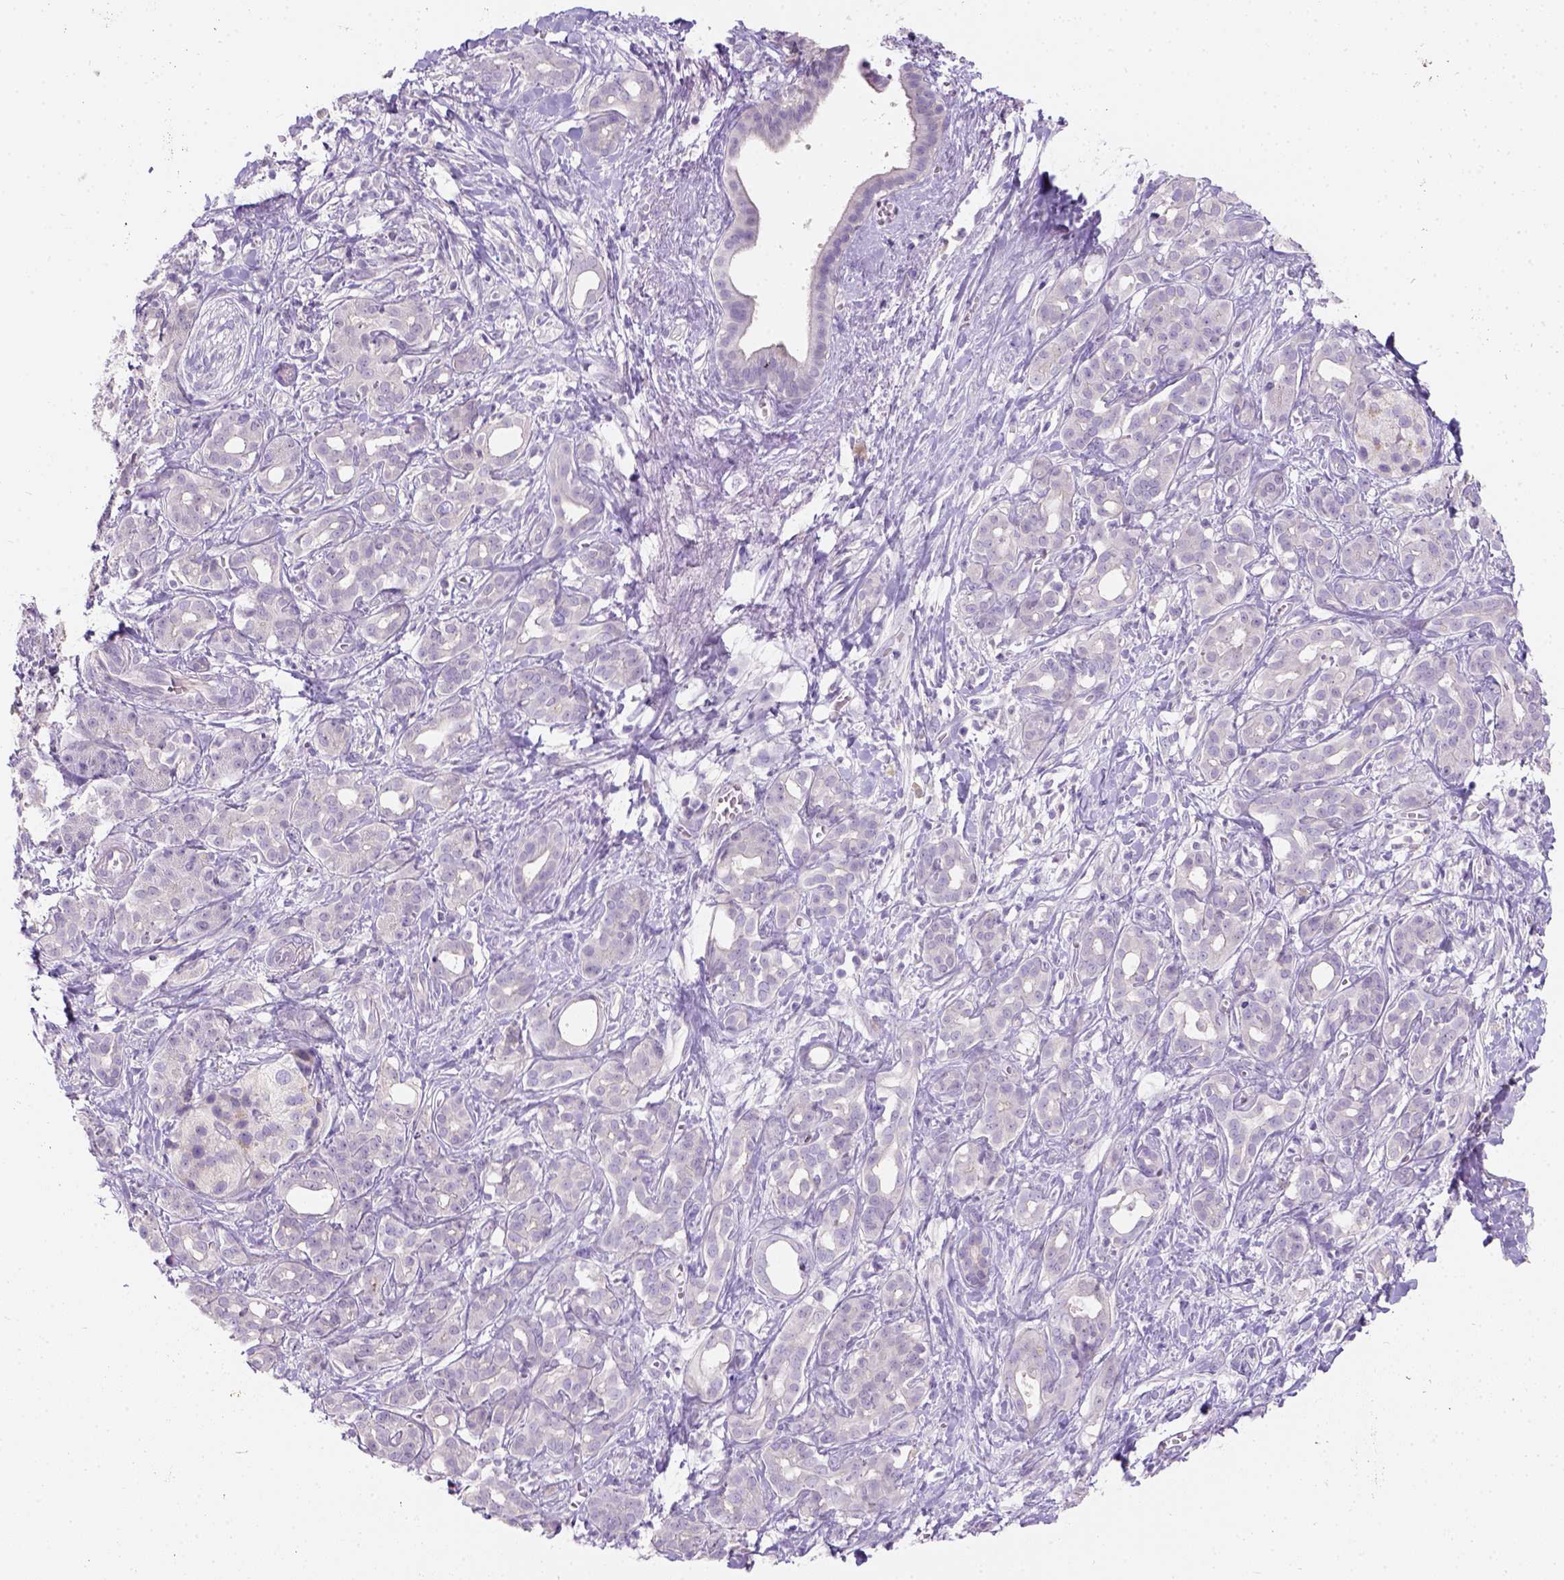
{"staining": {"intensity": "negative", "quantity": "none", "location": "none"}, "tissue": "pancreatic cancer", "cell_type": "Tumor cells", "image_type": "cancer", "snomed": [{"axis": "morphology", "description": "Adenocarcinoma, NOS"}, {"axis": "topography", "description": "Pancreas"}], "caption": "Pancreatic cancer (adenocarcinoma) stained for a protein using immunohistochemistry (IHC) reveals no staining tumor cells.", "gene": "C20orf144", "patient": {"sex": "male", "age": 61}}